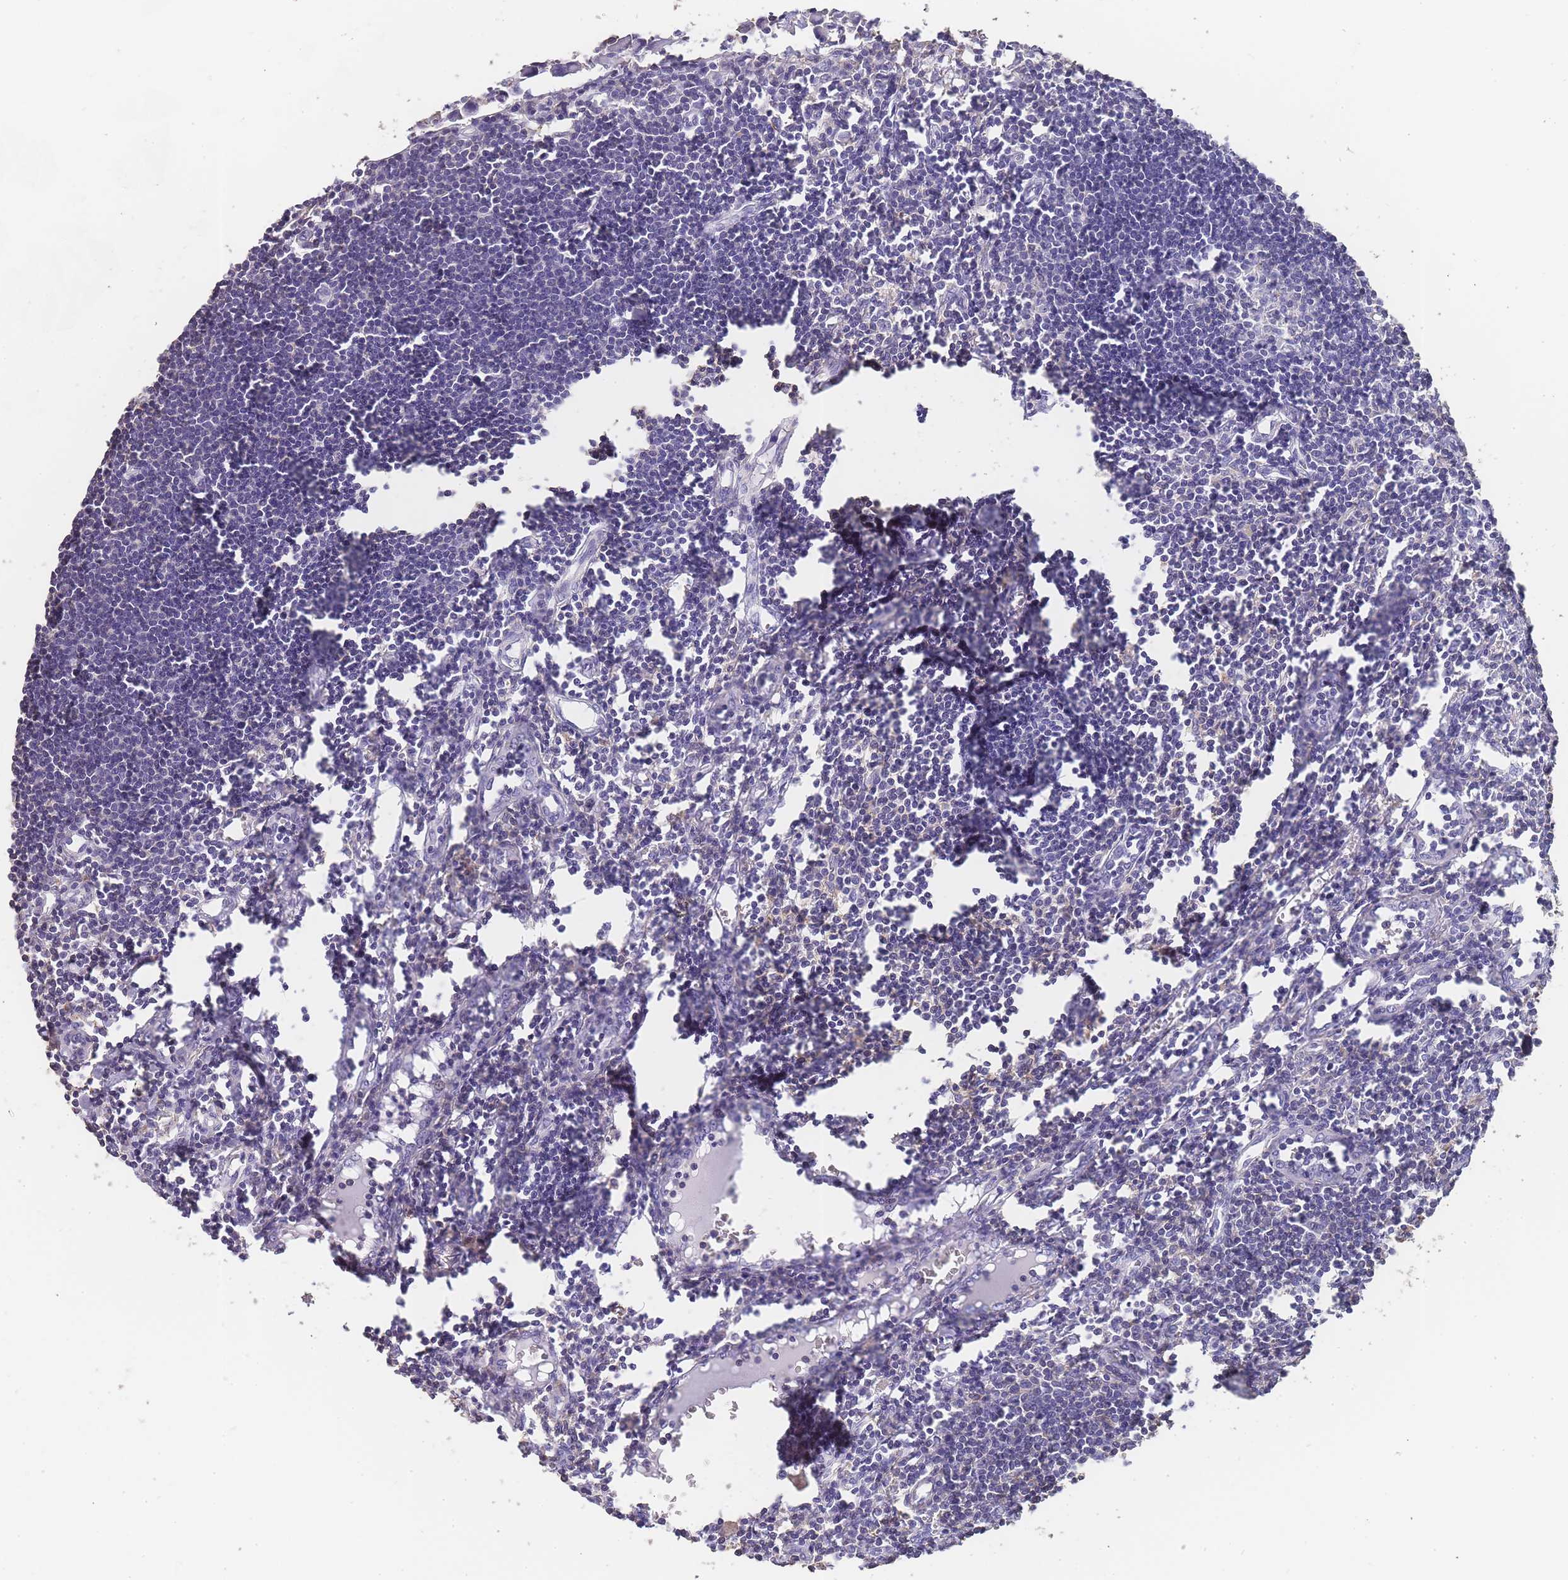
{"staining": {"intensity": "negative", "quantity": "none", "location": "none"}, "tissue": "lymph node", "cell_type": "Germinal center cells", "image_type": "normal", "snomed": [{"axis": "morphology", "description": "Normal tissue, NOS"}, {"axis": "morphology", "description": "Malignant melanoma, Metastatic site"}, {"axis": "topography", "description": "Lymph node"}], "caption": "An image of human lymph node is negative for staining in germinal center cells. Brightfield microscopy of immunohistochemistry stained with DAB (brown) and hematoxylin (blue), captured at high magnification.", "gene": "NOP14", "patient": {"sex": "male", "age": 41}}